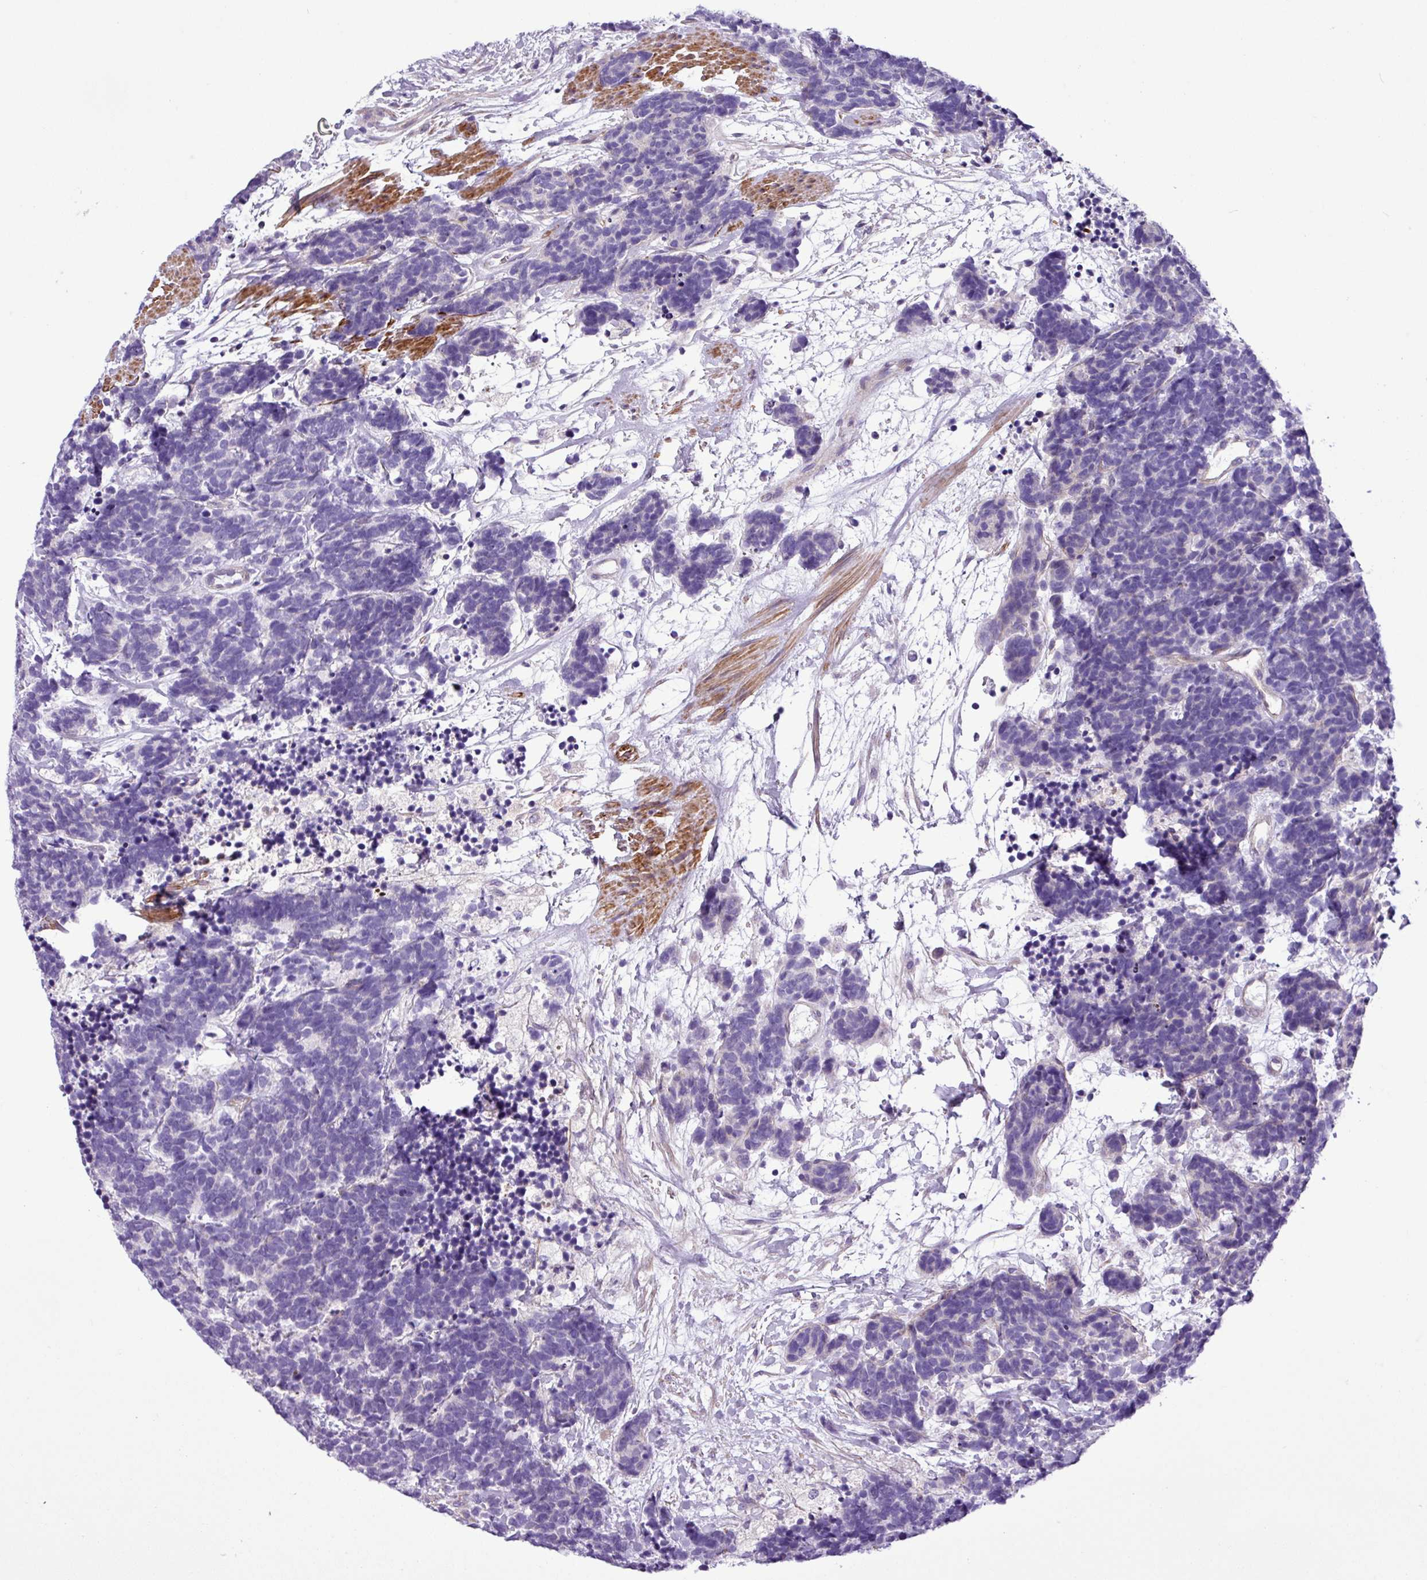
{"staining": {"intensity": "negative", "quantity": "none", "location": "none"}, "tissue": "carcinoid", "cell_type": "Tumor cells", "image_type": "cancer", "snomed": [{"axis": "morphology", "description": "Carcinoma, NOS"}, {"axis": "morphology", "description": "Carcinoid, malignant, NOS"}, {"axis": "topography", "description": "Prostate"}], "caption": "Immunohistochemistry (IHC) of carcinoid (malignant) exhibits no expression in tumor cells.", "gene": "C11orf91", "patient": {"sex": "male", "age": 57}}